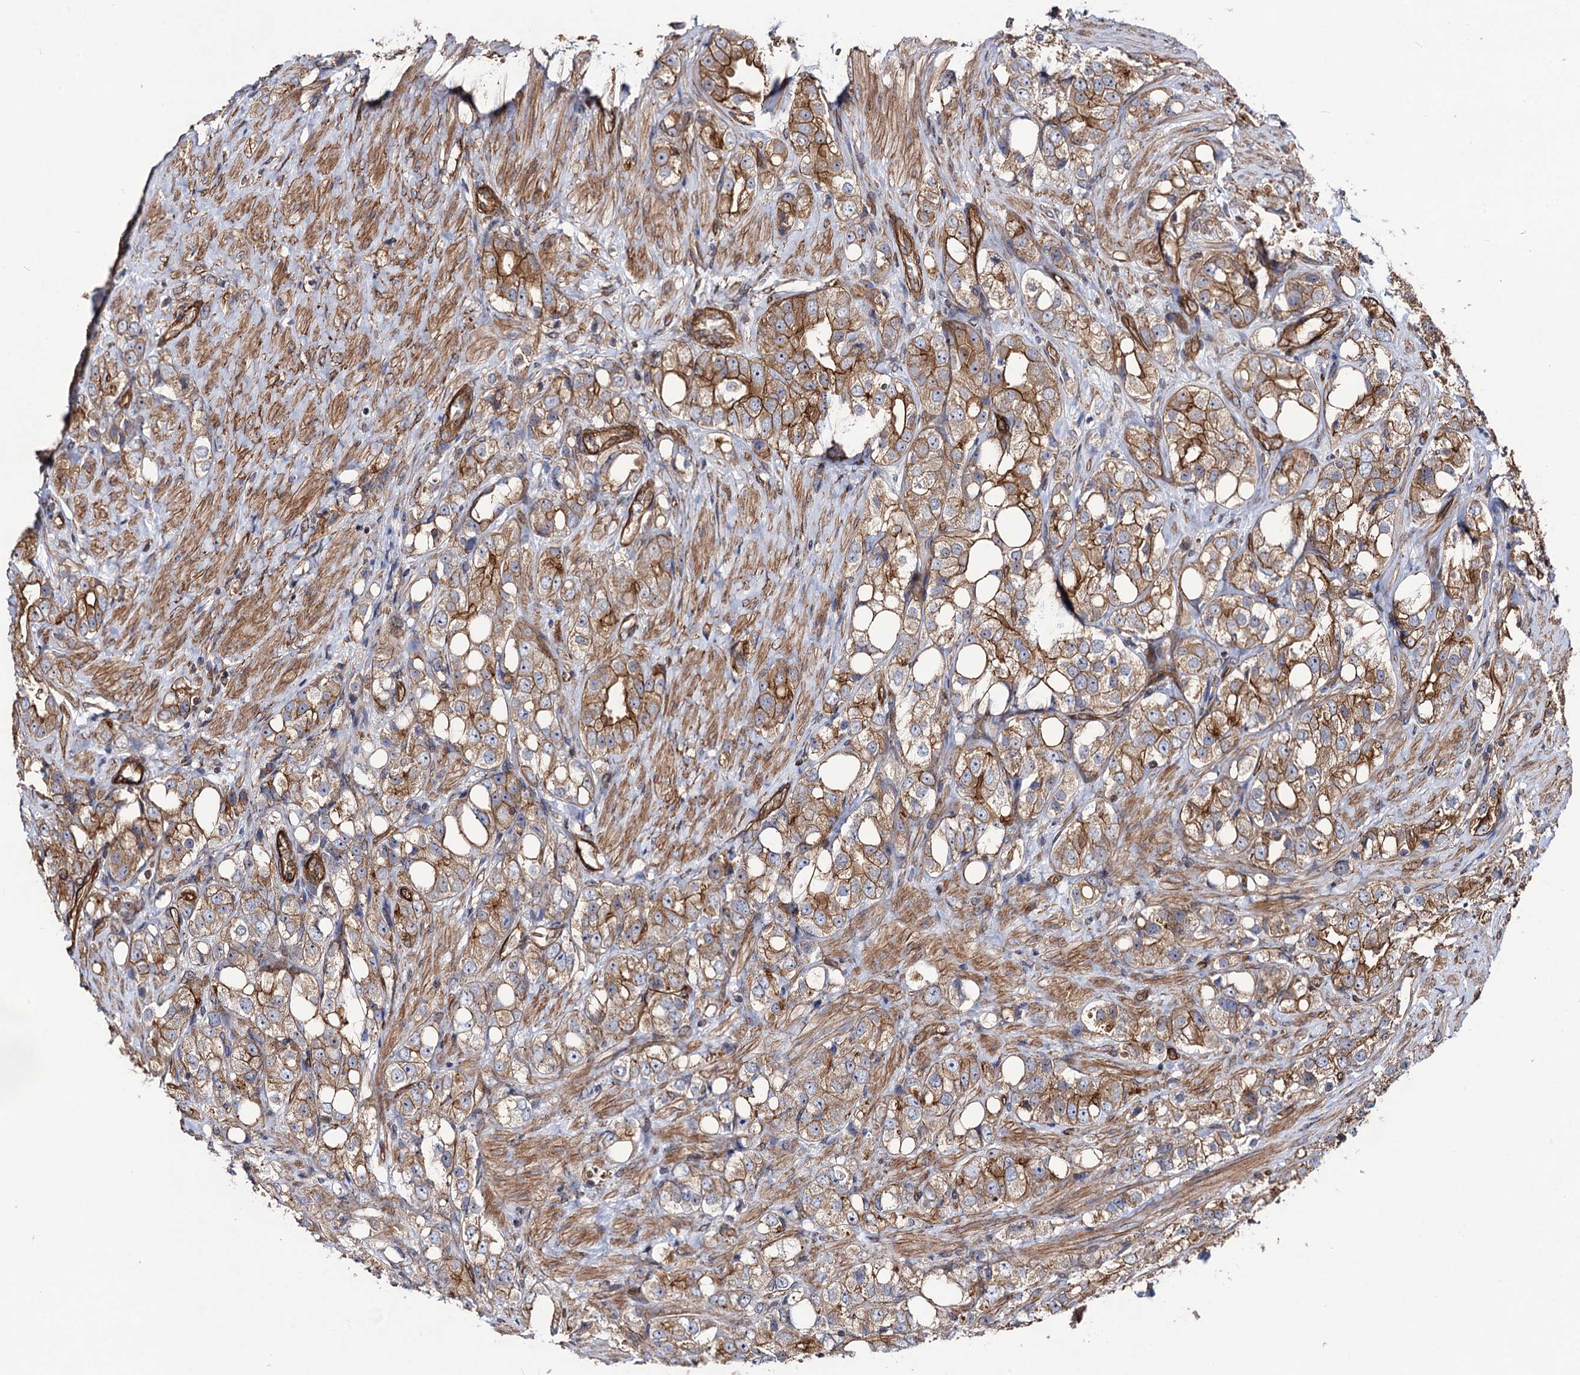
{"staining": {"intensity": "moderate", "quantity": ">75%", "location": "cytoplasmic/membranous"}, "tissue": "prostate cancer", "cell_type": "Tumor cells", "image_type": "cancer", "snomed": [{"axis": "morphology", "description": "Adenocarcinoma, NOS"}, {"axis": "topography", "description": "Prostate"}], "caption": "Protein expression analysis of human adenocarcinoma (prostate) reveals moderate cytoplasmic/membranous staining in about >75% of tumor cells.", "gene": "CIP2A", "patient": {"sex": "male", "age": 79}}